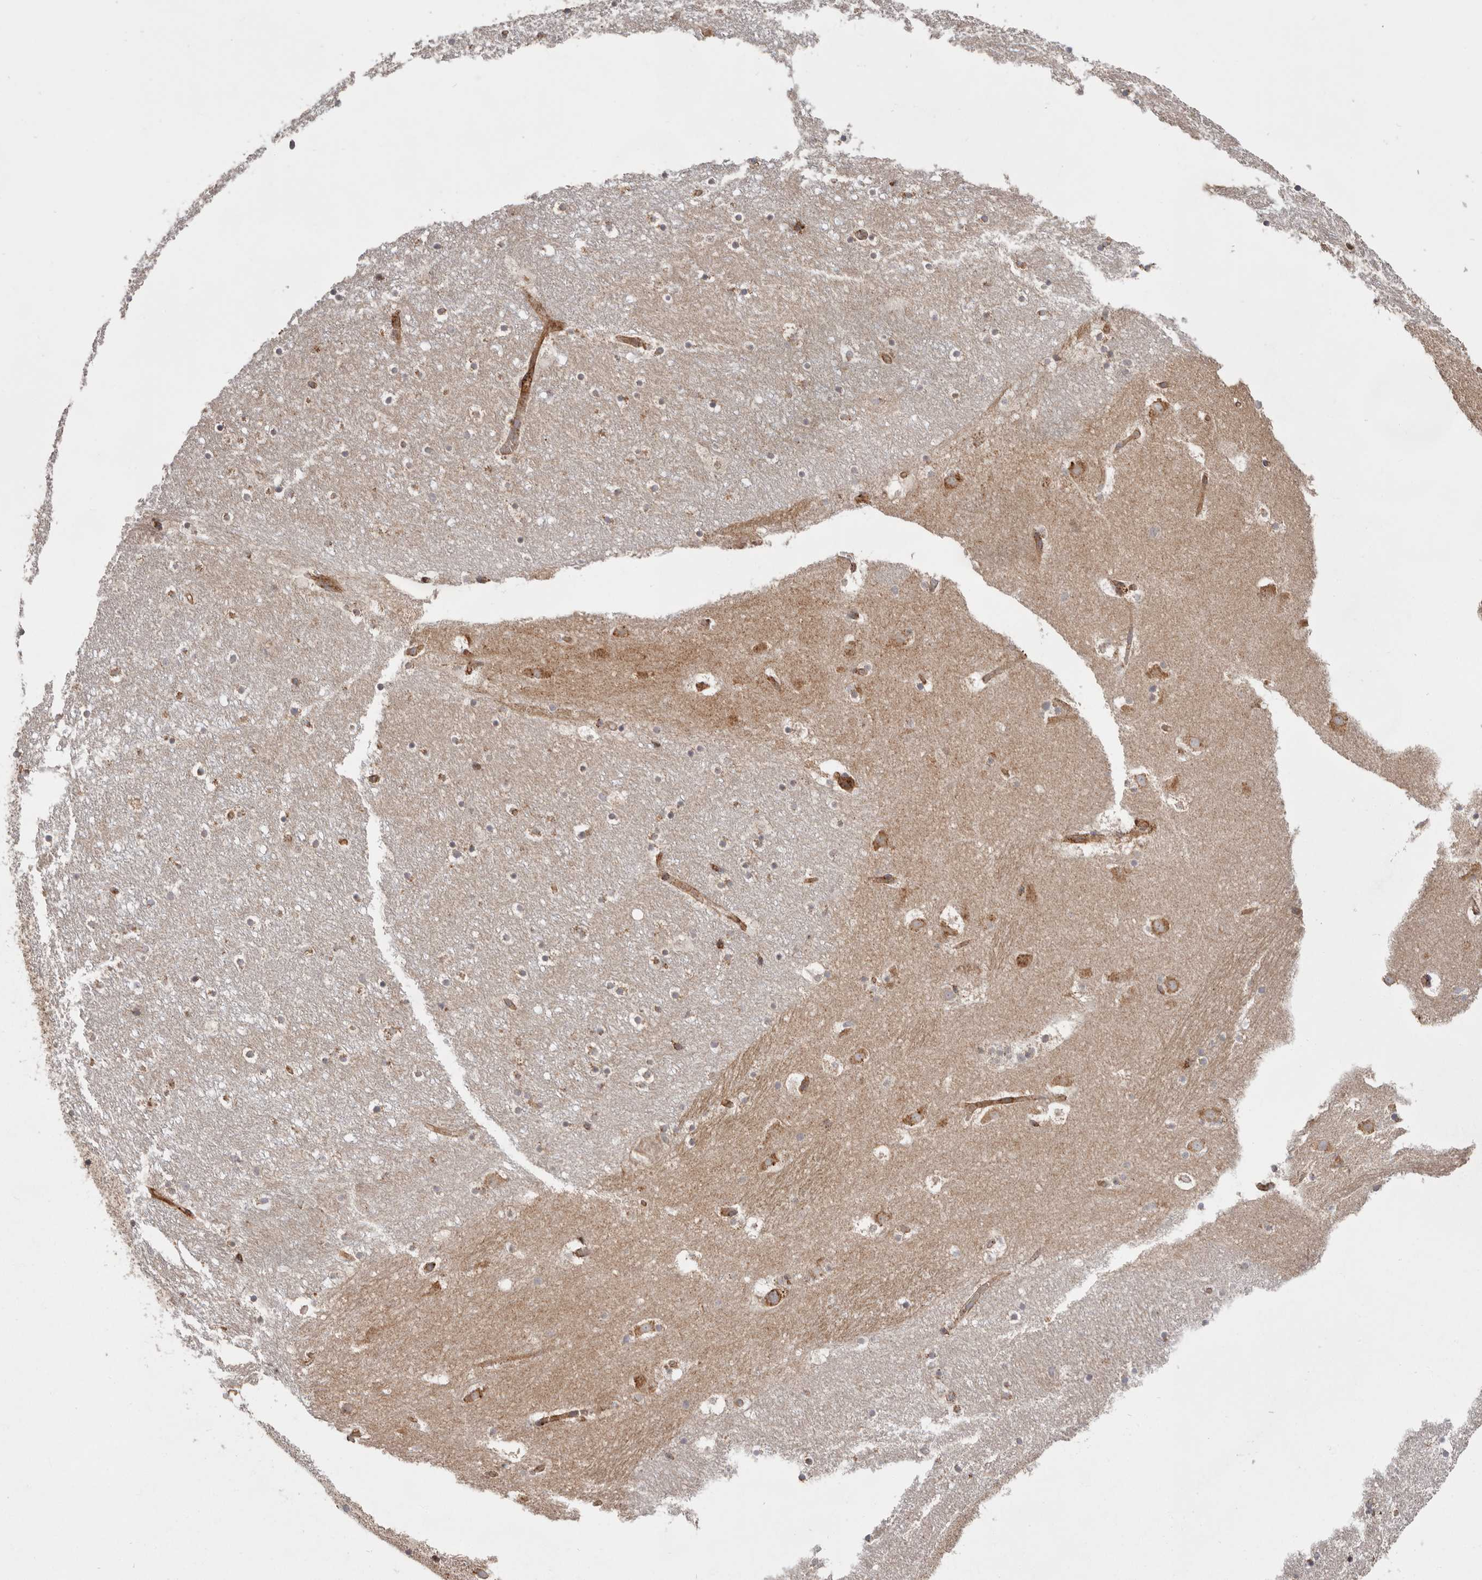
{"staining": {"intensity": "moderate", "quantity": "25%-75%", "location": "cytoplasmic/membranous"}, "tissue": "caudate", "cell_type": "Glial cells", "image_type": "normal", "snomed": [{"axis": "morphology", "description": "Normal tissue, NOS"}, {"axis": "topography", "description": "Lateral ventricle wall"}], "caption": "Protein staining of benign caudate displays moderate cytoplasmic/membranous staining in about 25%-75% of glial cells.", "gene": "WDTC1", "patient": {"sex": "male", "age": 45}}